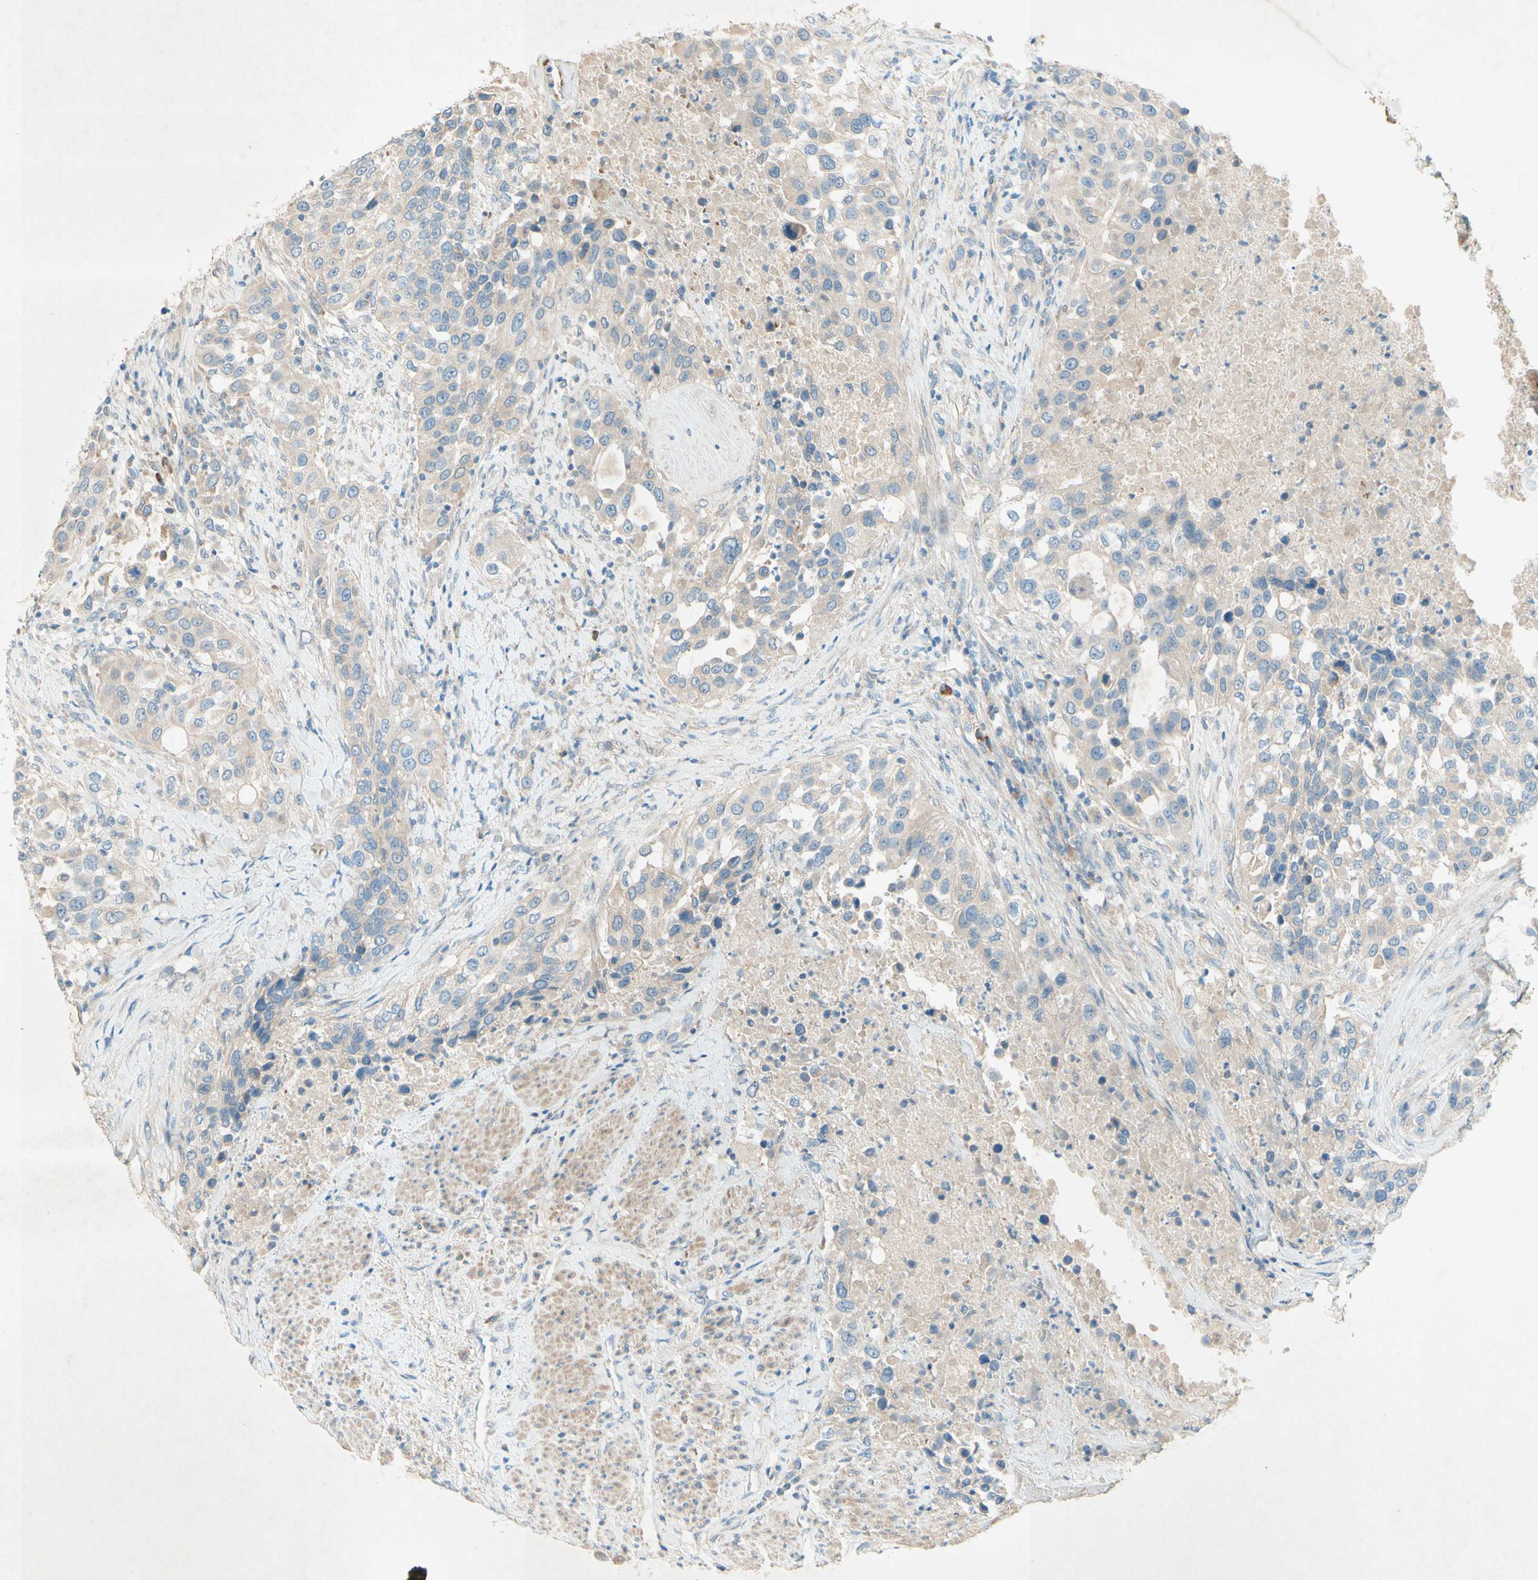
{"staining": {"intensity": "weak", "quantity": "25%-75%", "location": "cytoplasmic/membranous"}, "tissue": "urothelial cancer", "cell_type": "Tumor cells", "image_type": "cancer", "snomed": [{"axis": "morphology", "description": "Urothelial carcinoma, High grade"}, {"axis": "topography", "description": "Urinary bladder"}], "caption": "There is low levels of weak cytoplasmic/membranous positivity in tumor cells of high-grade urothelial carcinoma, as demonstrated by immunohistochemical staining (brown color).", "gene": "IL2", "patient": {"sex": "female", "age": 80}}